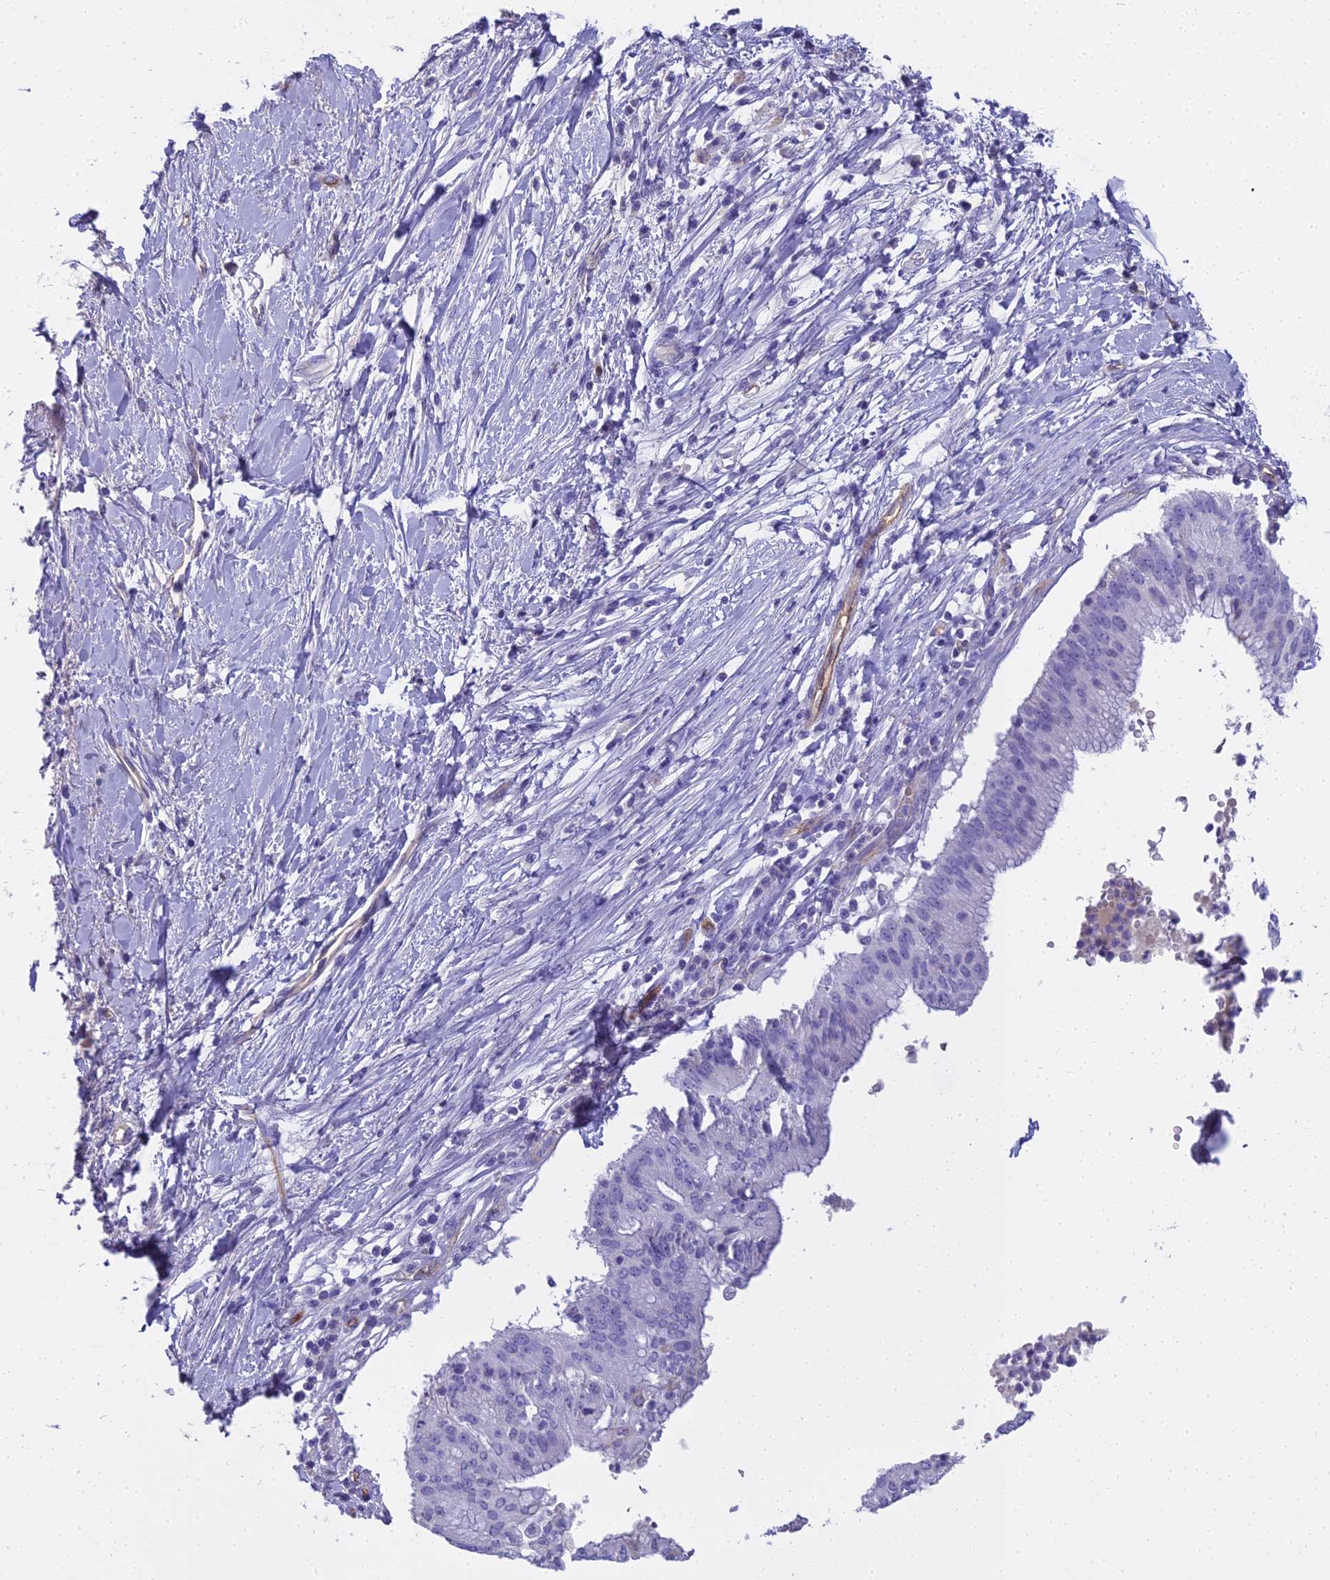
{"staining": {"intensity": "negative", "quantity": "none", "location": "none"}, "tissue": "pancreatic cancer", "cell_type": "Tumor cells", "image_type": "cancer", "snomed": [{"axis": "morphology", "description": "Adenocarcinoma, NOS"}, {"axis": "topography", "description": "Pancreas"}], "caption": "DAB immunohistochemical staining of human adenocarcinoma (pancreatic) exhibits no significant staining in tumor cells.", "gene": "NINJ1", "patient": {"sex": "male", "age": 68}}